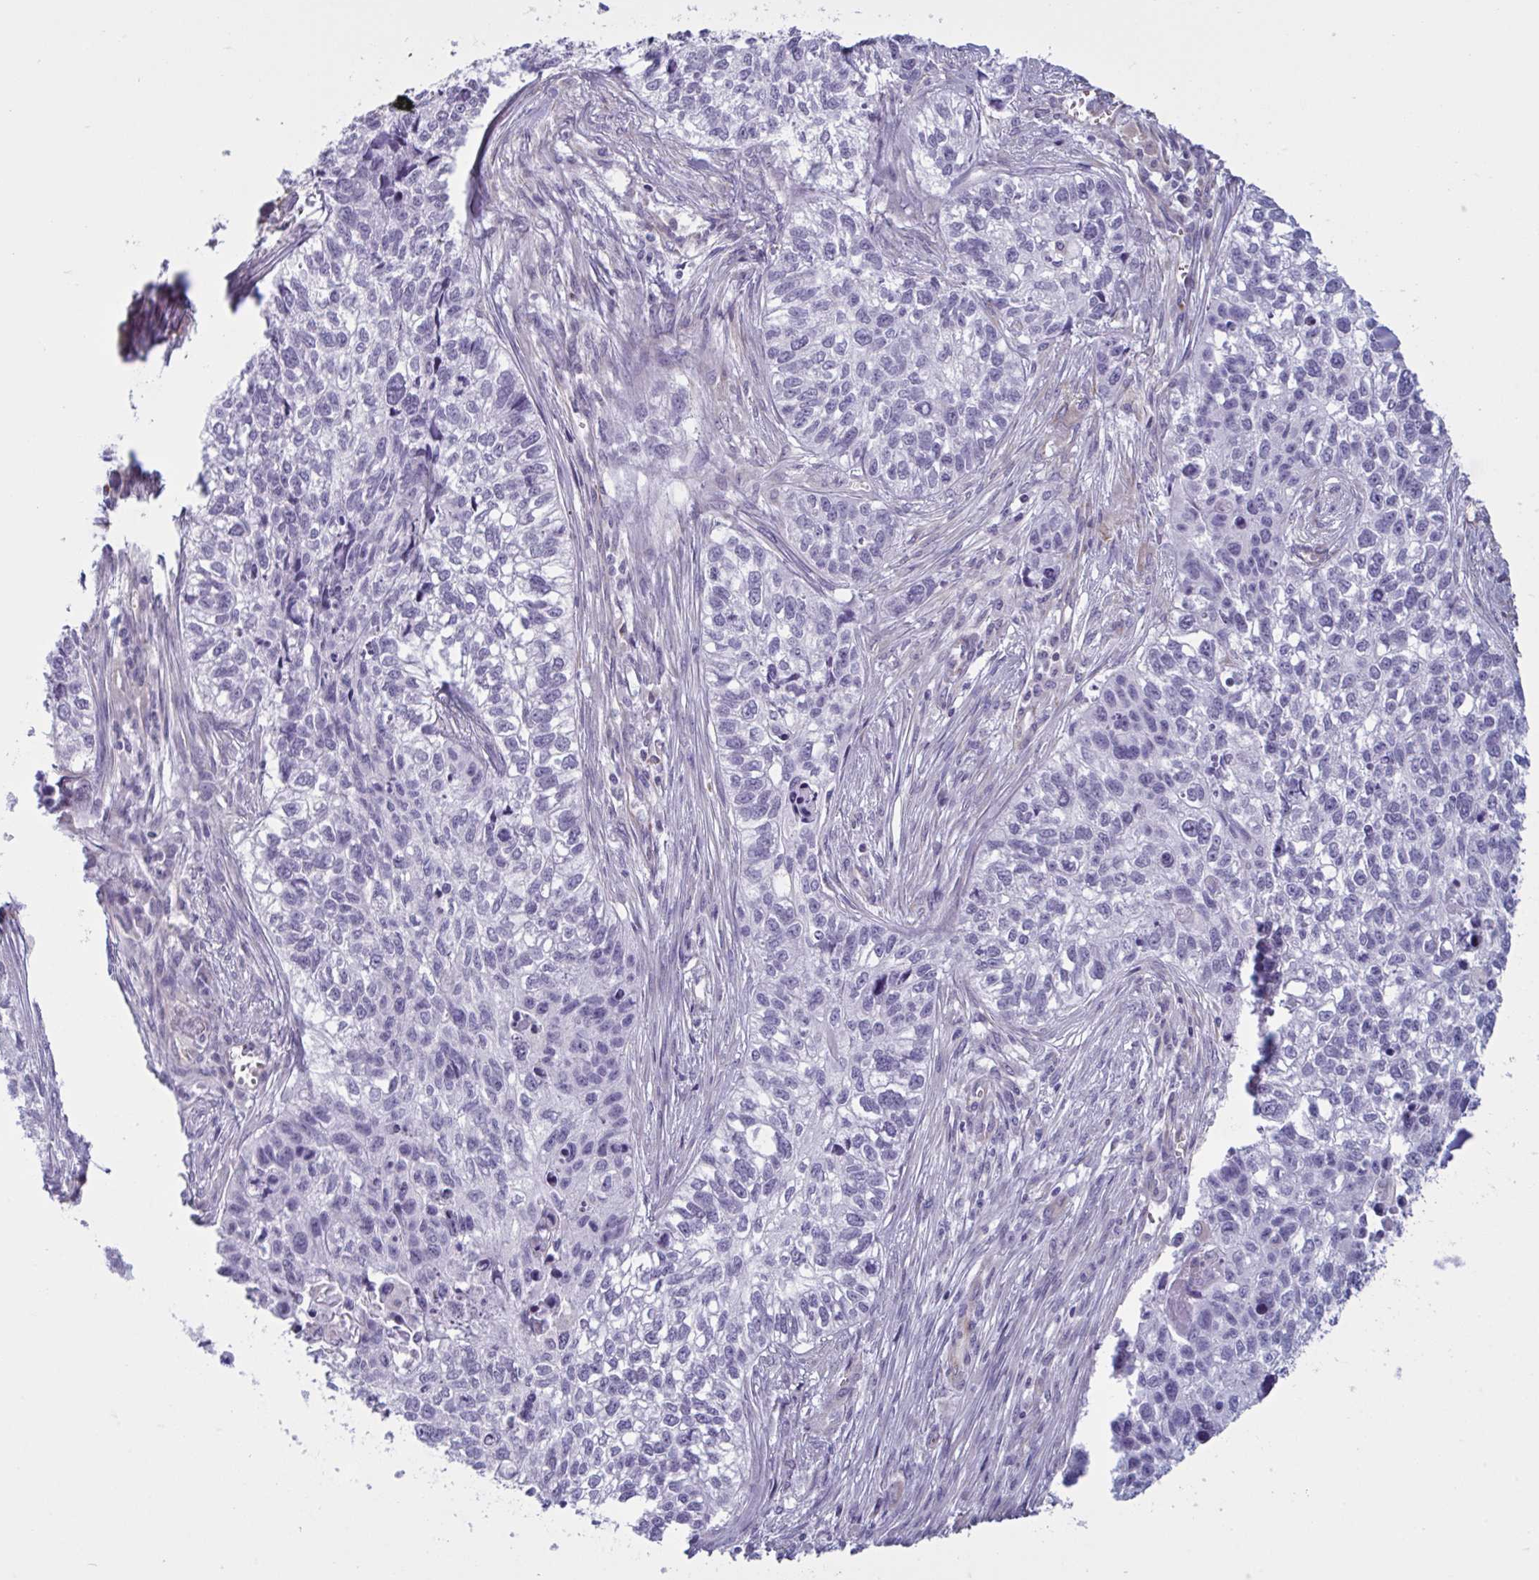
{"staining": {"intensity": "negative", "quantity": "none", "location": "none"}, "tissue": "lung cancer", "cell_type": "Tumor cells", "image_type": "cancer", "snomed": [{"axis": "morphology", "description": "Squamous cell carcinoma, NOS"}, {"axis": "topography", "description": "Lung"}], "caption": "Human lung cancer (squamous cell carcinoma) stained for a protein using IHC exhibits no staining in tumor cells.", "gene": "OR1L3", "patient": {"sex": "male", "age": 74}}